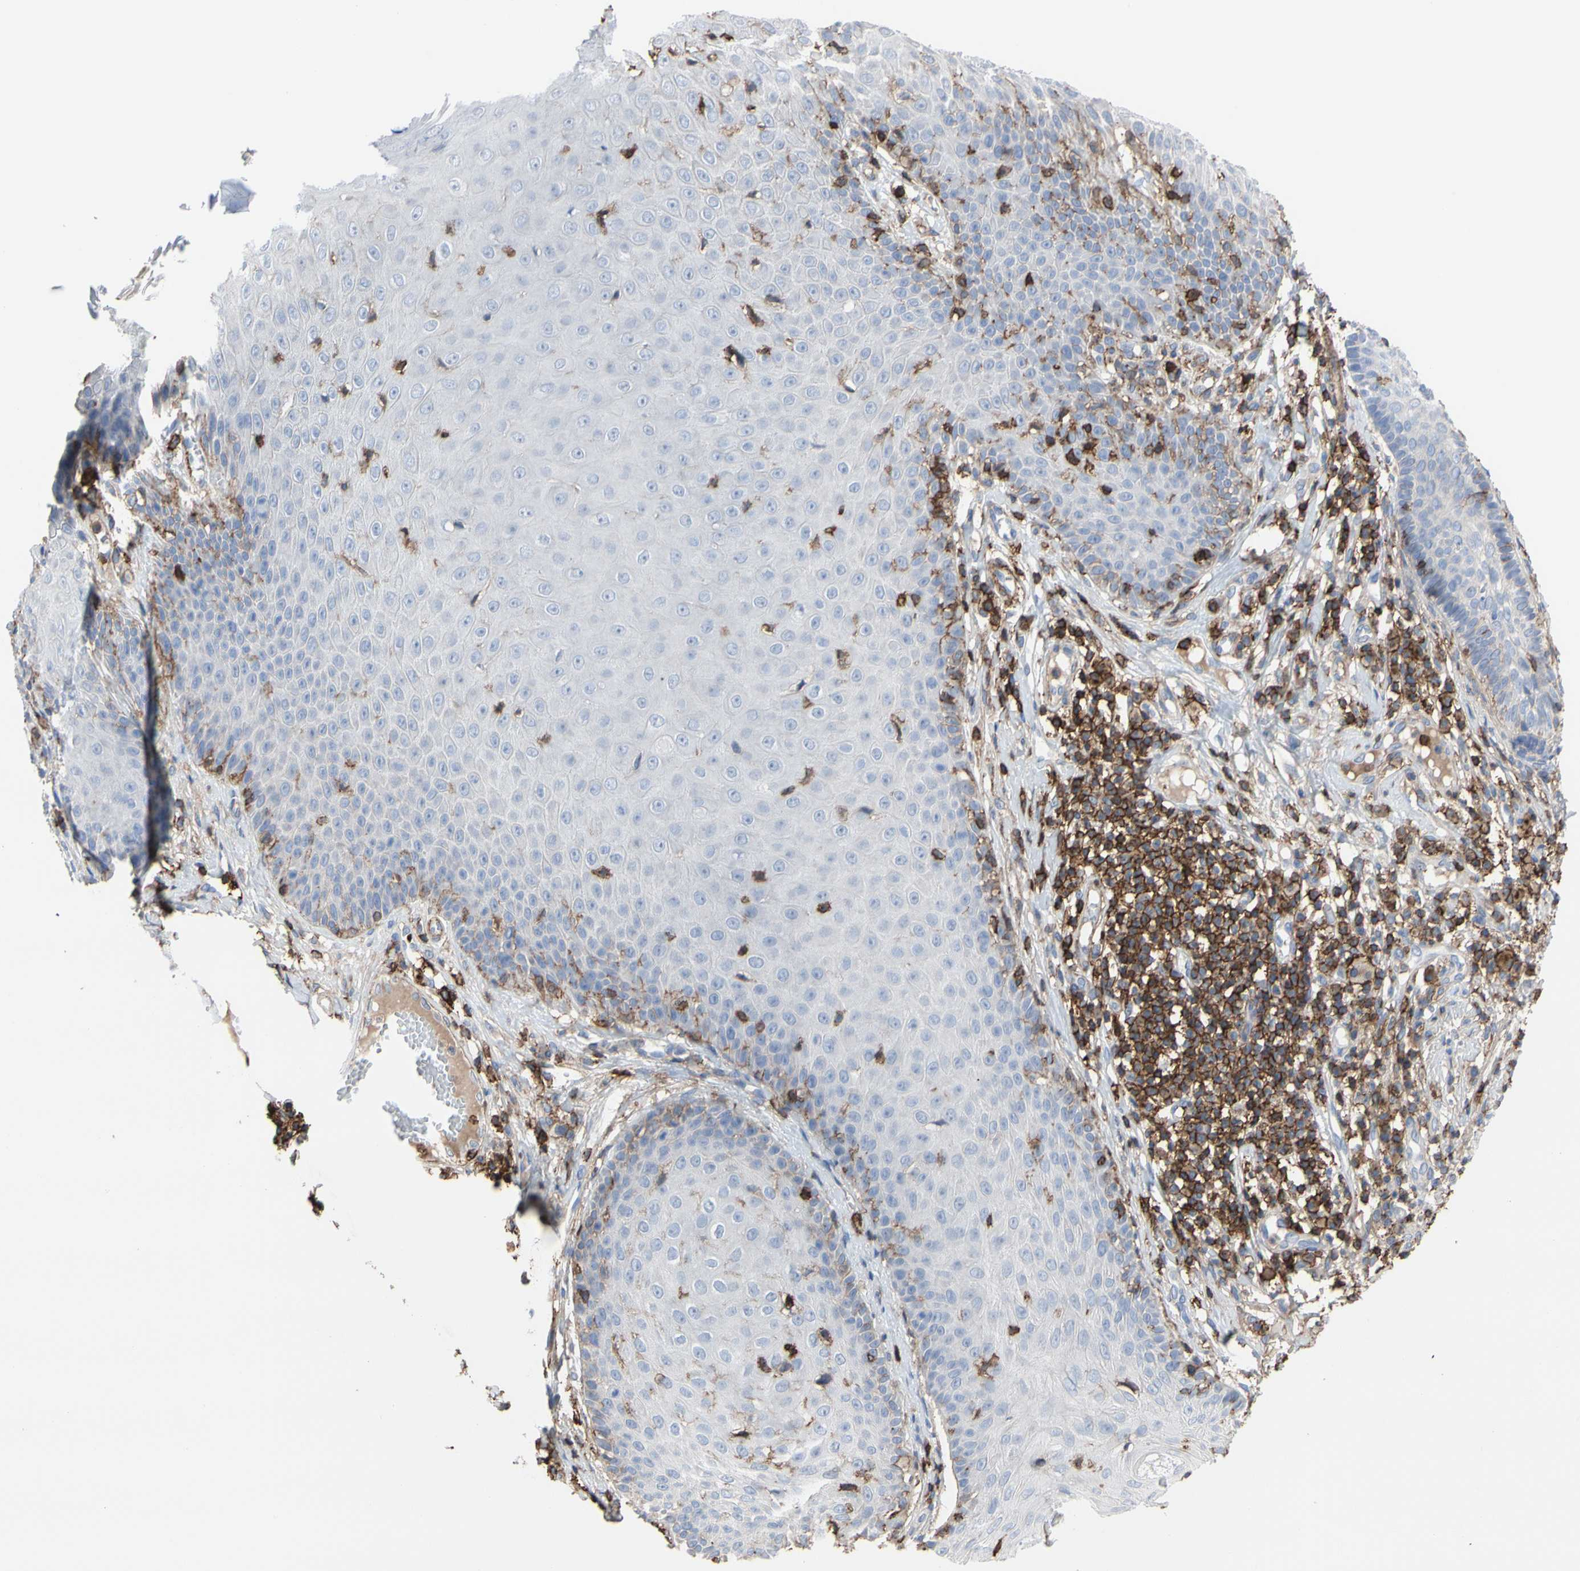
{"staining": {"intensity": "negative", "quantity": "none", "location": "none"}, "tissue": "skin cancer", "cell_type": "Tumor cells", "image_type": "cancer", "snomed": [{"axis": "morphology", "description": "Normal tissue, NOS"}, {"axis": "morphology", "description": "Basal cell carcinoma"}, {"axis": "topography", "description": "Skin"}], "caption": "Skin basal cell carcinoma was stained to show a protein in brown. There is no significant expression in tumor cells.", "gene": "ANXA6", "patient": {"sex": "male", "age": 52}}